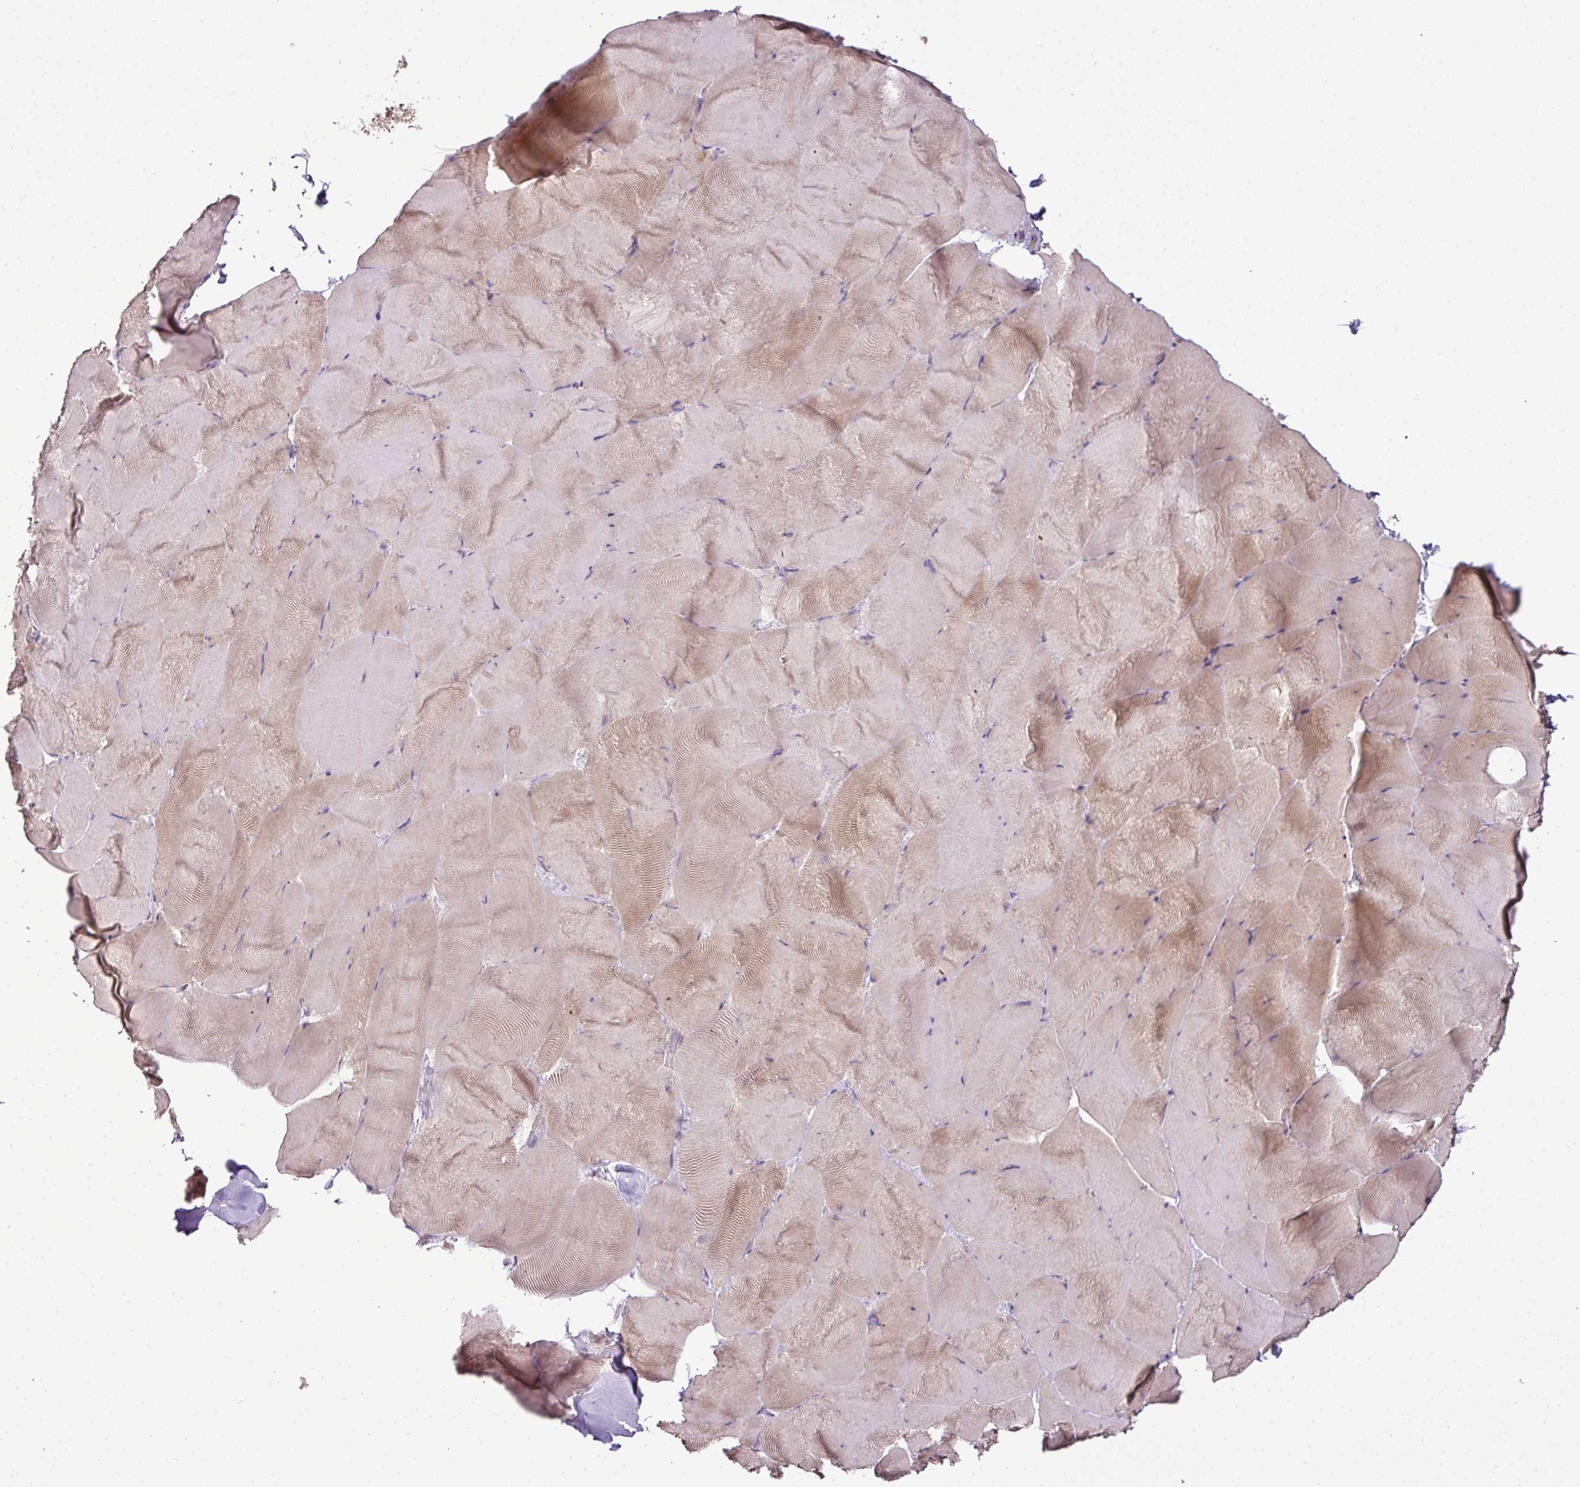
{"staining": {"intensity": "weak", "quantity": "25%-75%", "location": "cytoplasmic/membranous"}, "tissue": "skeletal muscle", "cell_type": "Myocytes", "image_type": "normal", "snomed": [{"axis": "morphology", "description": "Normal tissue, NOS"}, {"axis": "topography", "description": "Skeletal muscle"}], "caption": "This photomicrograph exhibits immunohistochemistry staining of unremarkable human skeletal muscle, with low weak cytoplasmic/membranous expression in approximately 25%-75% of myocytes.", "gene": "DNAAF4", "patient": {"sex": "female", "age": 64}}